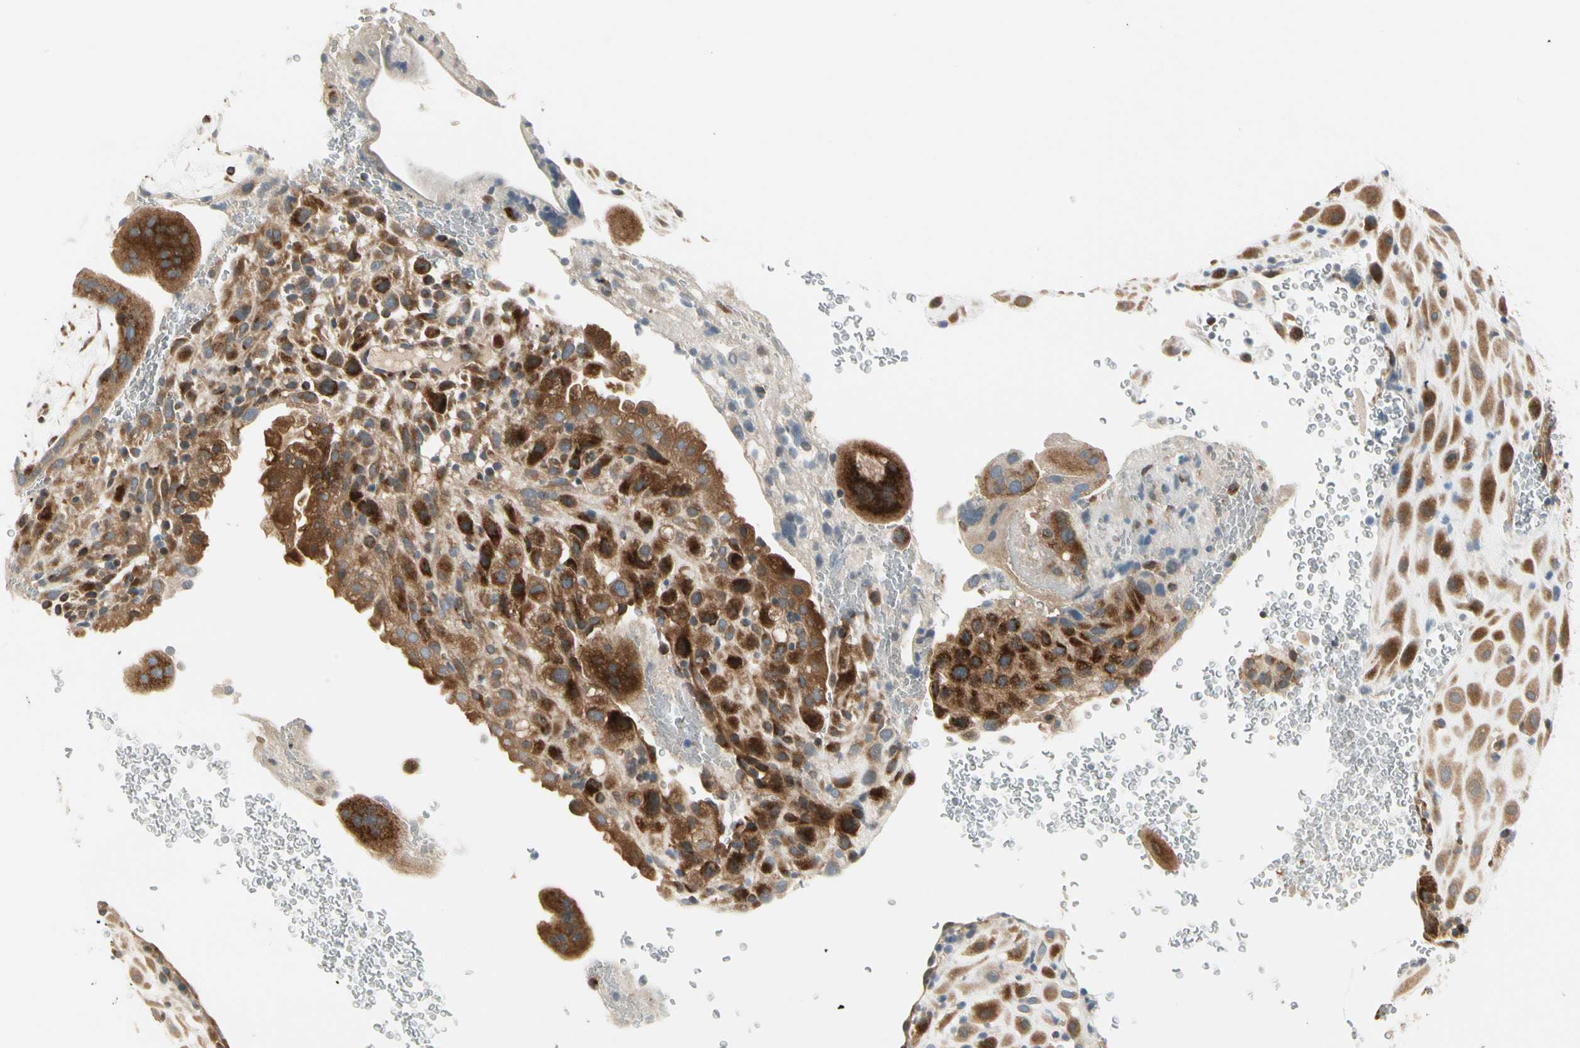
{"staining": {"intensity": "strong", "quantity": ">75%", "location": "cytoplasmic/membranous"}, "tissue": "placenta", "cell_type": "Decidual cells", "image_type": "normal", "snomed": [{"axis": "morphology", "description": "Normal tissue, NOS"}, {"axis": "topography", "description": "Placenta"}], "caption": "The histopathology image displays a brown stain indicating the presence of a protein in the cytoplasmic/membranous of decidual cells in placenta.", "gene": "MANSC1", "patient": {"sex": "female", "age": 19}}